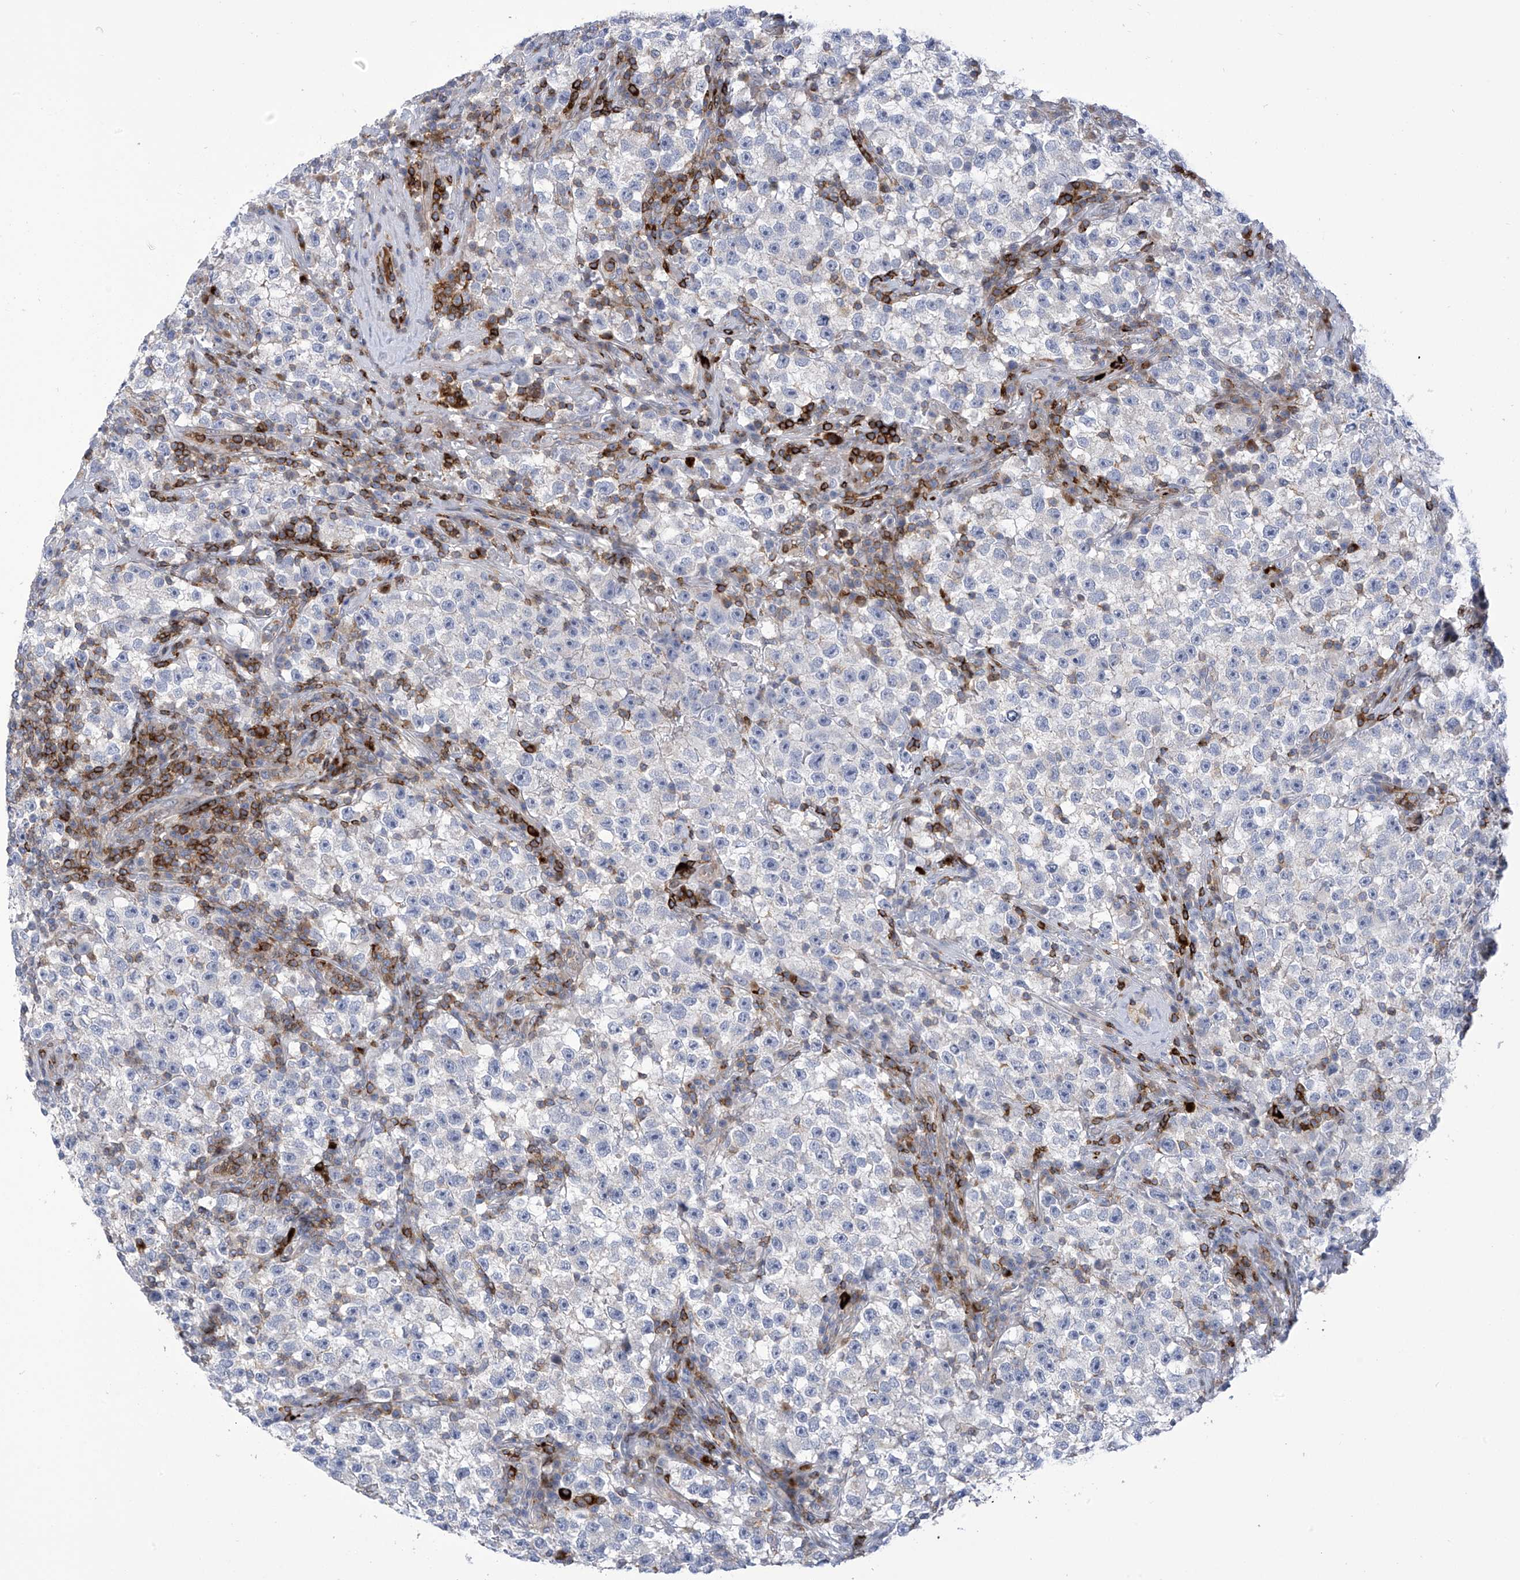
{"staining": {"intensity": "negative", "quantity": "none", "location": "none"}, "tissue": "testis cancer", "cell_type": "Tumor cells", "image_type": "cancer", "snomed": [{"axis": "morphology", "description": "Seminoma, NOS"}, {"axis": "topography", "description": "Testis"}], "caption": "This is an immunohistochemistry image of human seminoma (testis). There is no expression in tumor cells.", "gene": "IBA57", "patient": {"sex": "male", "age": 22}}